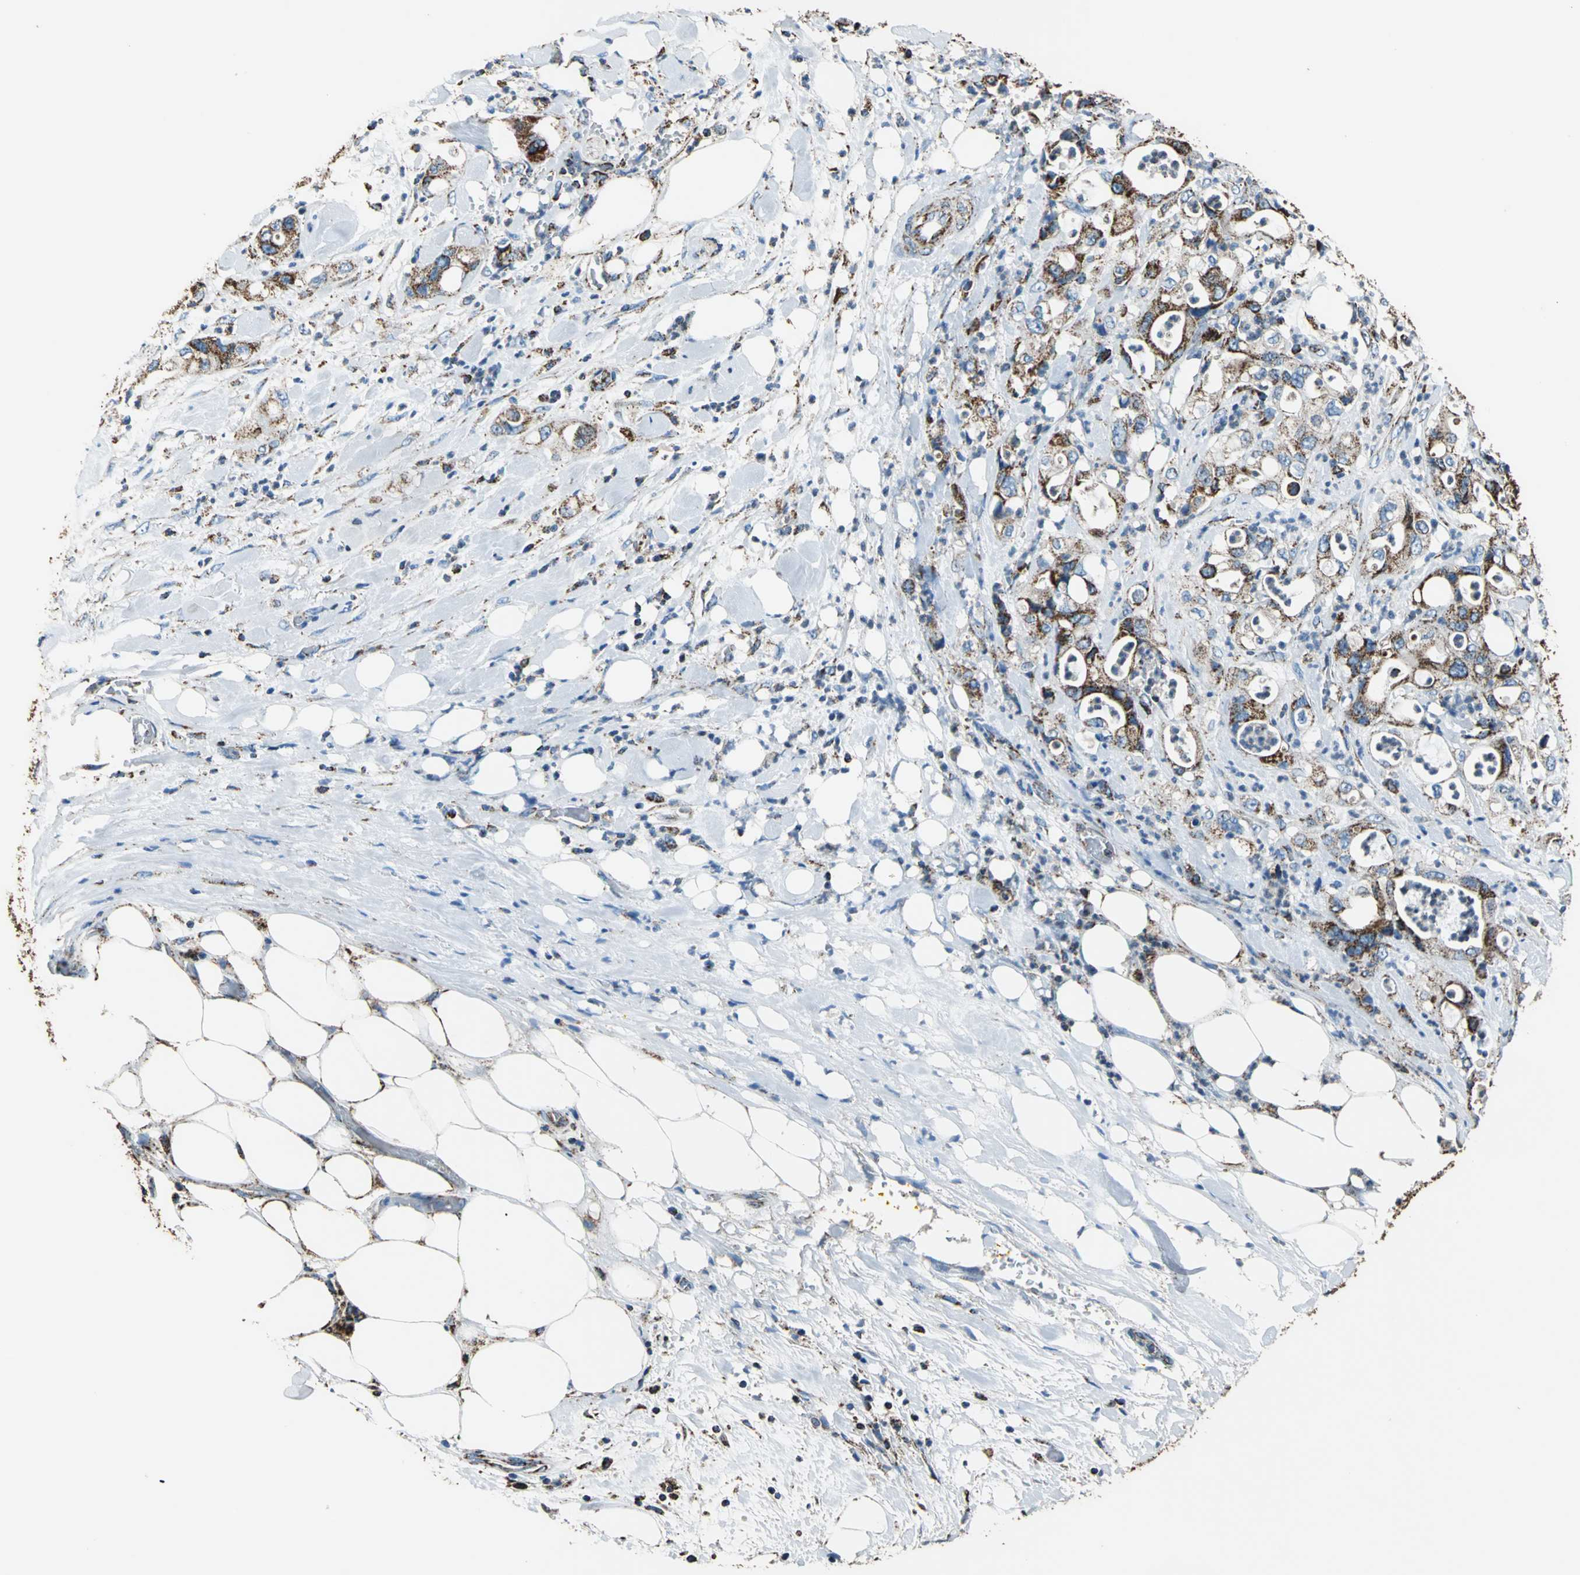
{"staining": {"intensity": "moderate", "quantity": ">75%", "location": "cytoplasmic/membranous"}, "tissue": "pancreatic cancer", "cell_type": "Tumor cells", "image_type": "cancer", "snomed": [{"axis": "morphology", "description": "Adenocarcinoma, NOS"}, {"axis": "topography", "description": "Pancreas"}], "caption": "Immunohistochemical staining of adenocarcinoma (pancreatic) displays medium levels of moderate cytoplasmic/membranous protein positivity in about >75% of tumor cells.", "gene": "ECH1", "patient": {"sex": "male", "age": 70}}